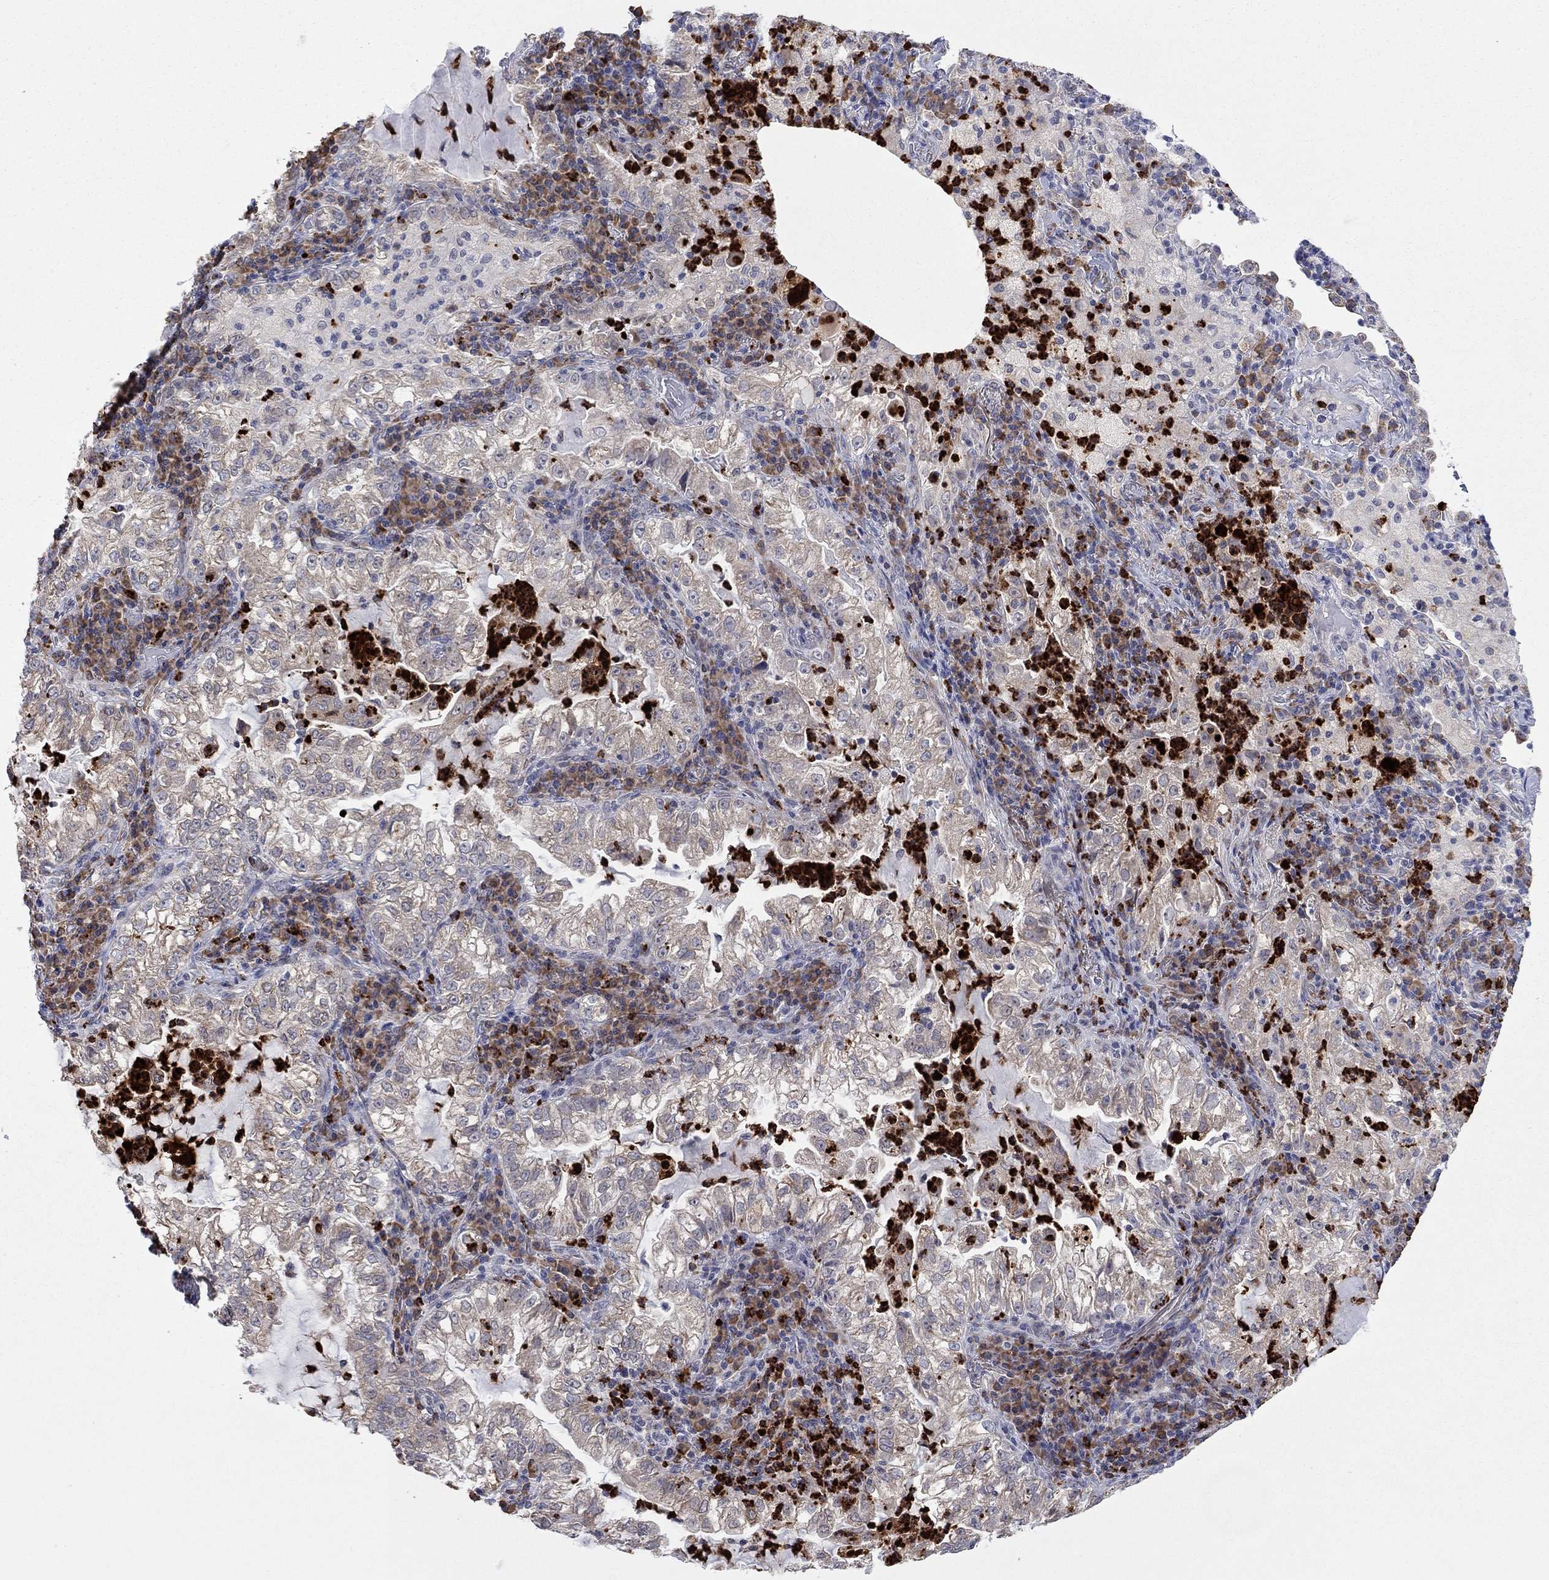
{"staining": {"intensity": "negative", "quantity": "none", "location": "none"}, "tissue": "lung cancer", "cell_type": "Tumor cells", "image_type": "cancer", "snomed": [{"axis": "morphology", "description": "Adenocarcinoma, NOS"}, {"axis": "topography", "description": "Lung"}], "caption": "The photomicrograph displays no significant positivity in tumor cells of lung cancer (adenocarcinoma). Brightfield microscopy of immunohistochemistry (IHC) stained with DAB (brown) and hematoxylin (blue), captured at high magnification.", "gene": "MTRFR", "patient": {"sex": "female", "age": 73}}